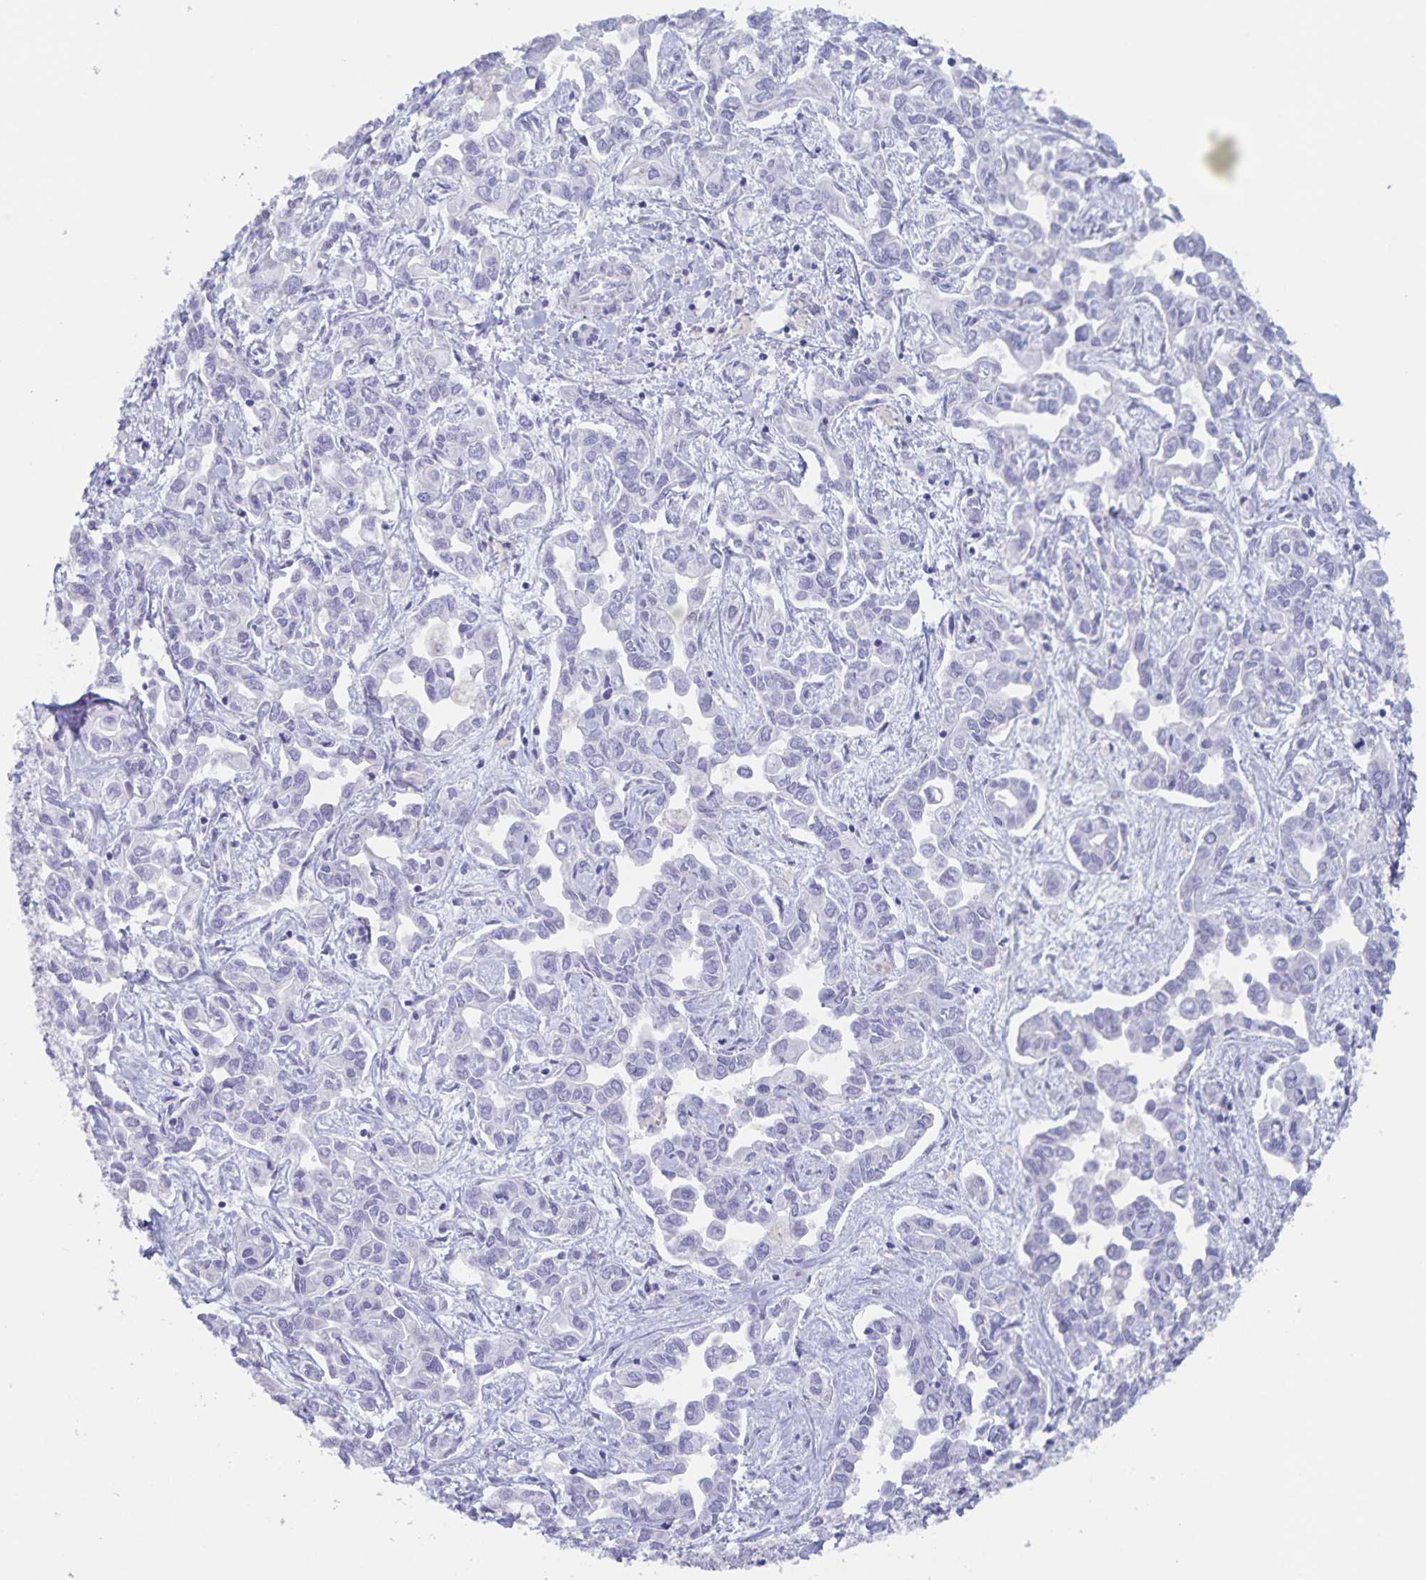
{"staining": {"intensity": "negative", "quantity": "none", "location": "none"}, "tissue": "liver cancer", "cell_type": "Tumor cells", "image_type": "cancer", "snomed": [{"axis": "morphology", "description": "Cholangiocarcinoma"}, {"axis": "topography", "description": "Liver"}], "caption": "IHC histopathology image of neoplastic tissue: cholangiocarcinoma (liver) stained with DAB (3,3'-diaminobenzidine) shows no significant protein expression in tumor cells.", "gene": "AQP4", "patient": {"sex": "female", "age": 64}}